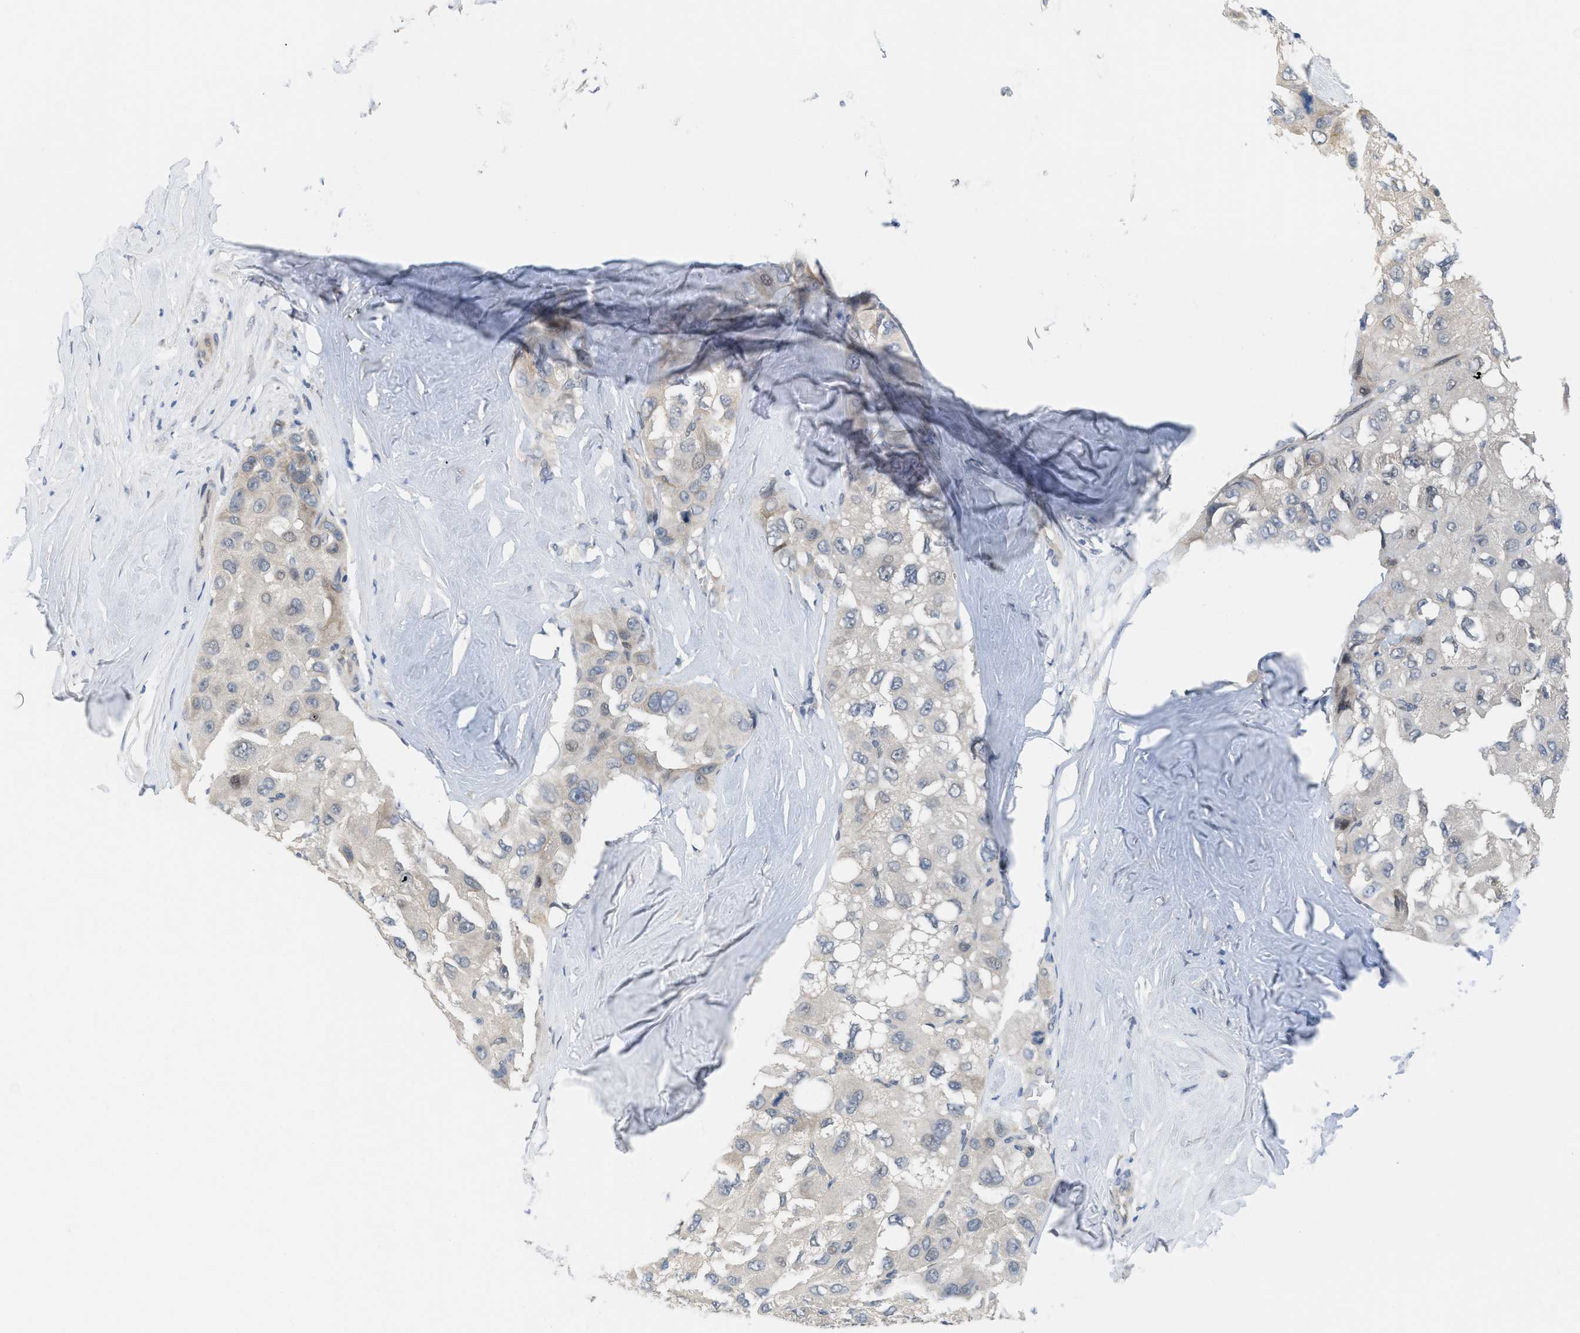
{"staining": {"intensity": "negative", "quantity": "none", "location": "none"}, "tissue": "liver cancer", "cell_type": "Tumor cells", "image_type": "cancer", "snomed": [{"axis": "morphology", "description": "Carcinoma, Hepatocellular, NOS"}, {"axis": "topography", "description": "Liver"}], "caption": "This is an immunohistochemistry histopathology image of liver hepatocellular carcinoma. There is no expression in tumor cells.", "gene": "TNFAIP1", "patient": {"sex": "male", "age": 80}}